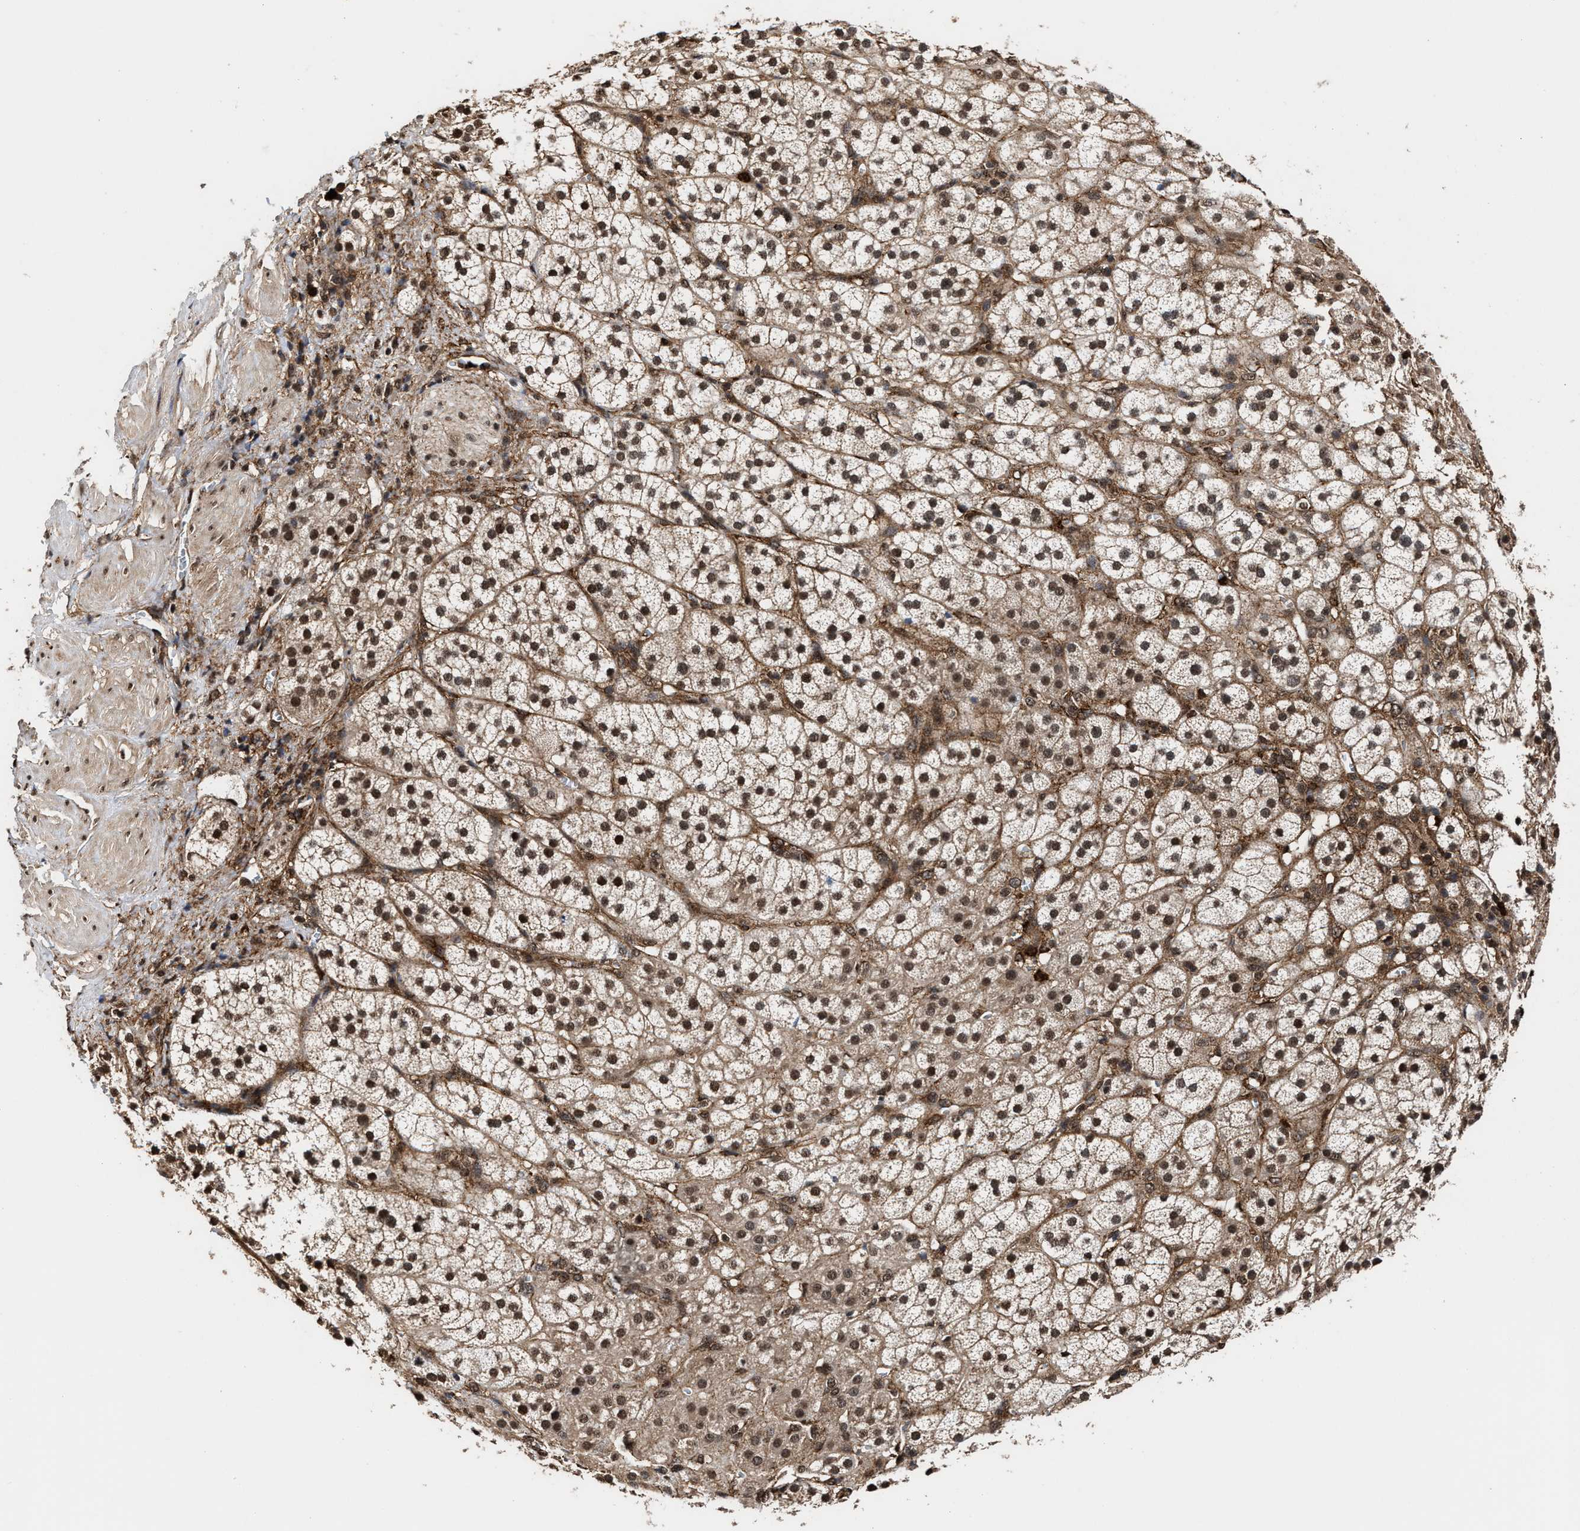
{"staining": {"intensity": "strong", "quantity": ">75%", "location": "cytoplasmic/membranous,nuclear"}, "tissue": "adrenal gland", "cell_type": "Glandular cells", "image_type": "normal", "snomed": [{"axis": "morphology", "description": "Normal tissue, NOS"}, {"axis": "topography", "description": "Adrenal gland"}], "caption": "Brown immunohistochemical staining in normal human adrenal gland displays strong cytoplasmic/membranous,nuclear expression in about >75% of glandular cells. The staining is performed using DAB brown chromogen to label protein expression. The nuclei are counter-stained blue using hematoxylin.", "gene": "SEPTIN2", "patient": {"sex": "male", "age": 56}}